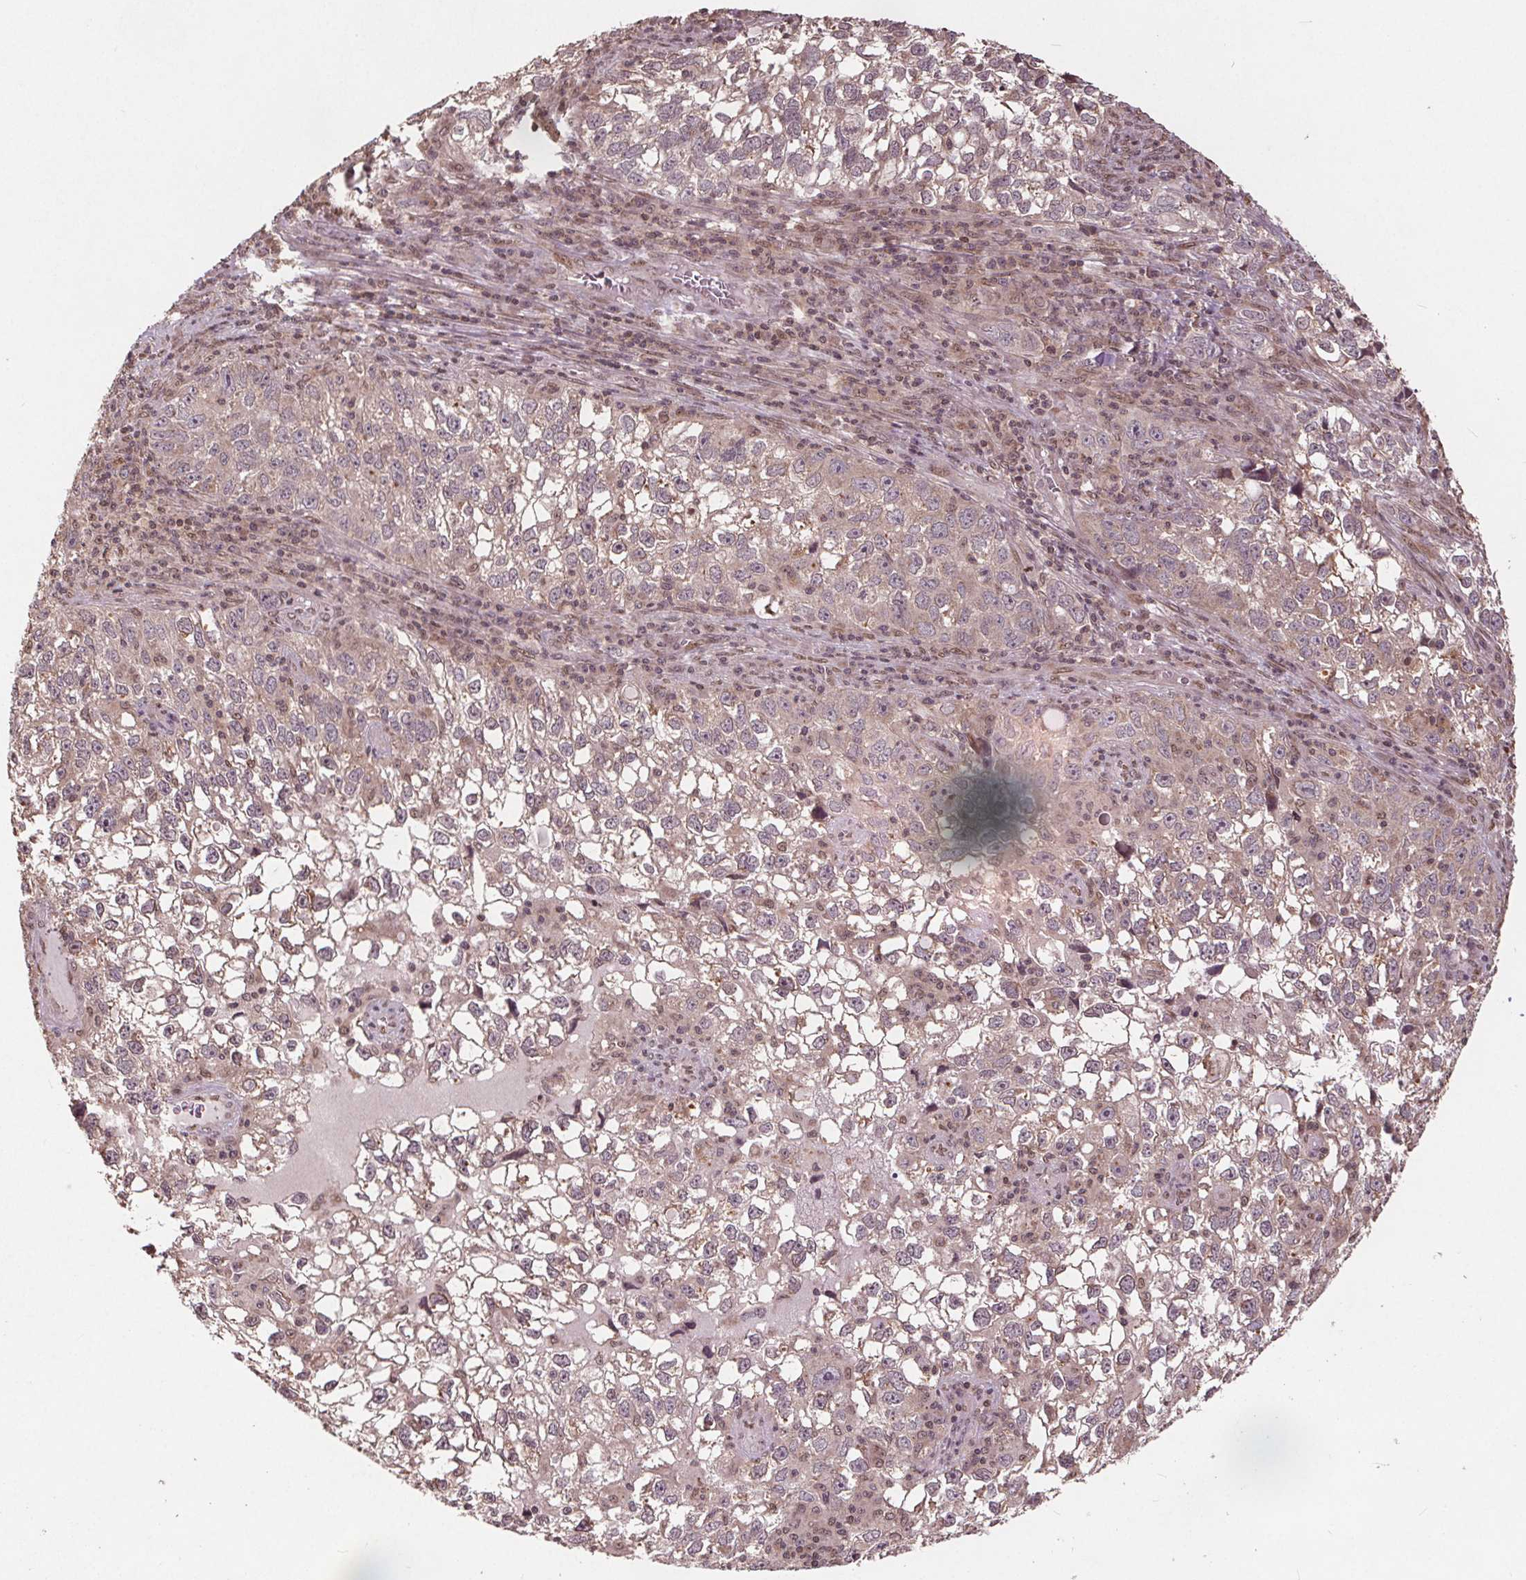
{"staining": {"intensity": "weak", "quantity": ">75%", "location": "cytoplasmic/membranous,nuclear"}, "tissue": "cervical cancer", "cell_type": "Tumor cells", "image_type": "cancer", "snomed": [{"axis": "morphology", "description": "Squamous cell carcinoma, NOS"}, {"axis": "topography", "description": "Cervix"}], "caption": "The micrograph reveals immunohistochemical staining of squamous cell carcinoma (cervical). There is weak cytoplasmic/membranous and nuclear positivity is present in approximately >75% of tumor cells.", "gene": "HIF1AN", "patient": {"sex": "female", "age": 55}}